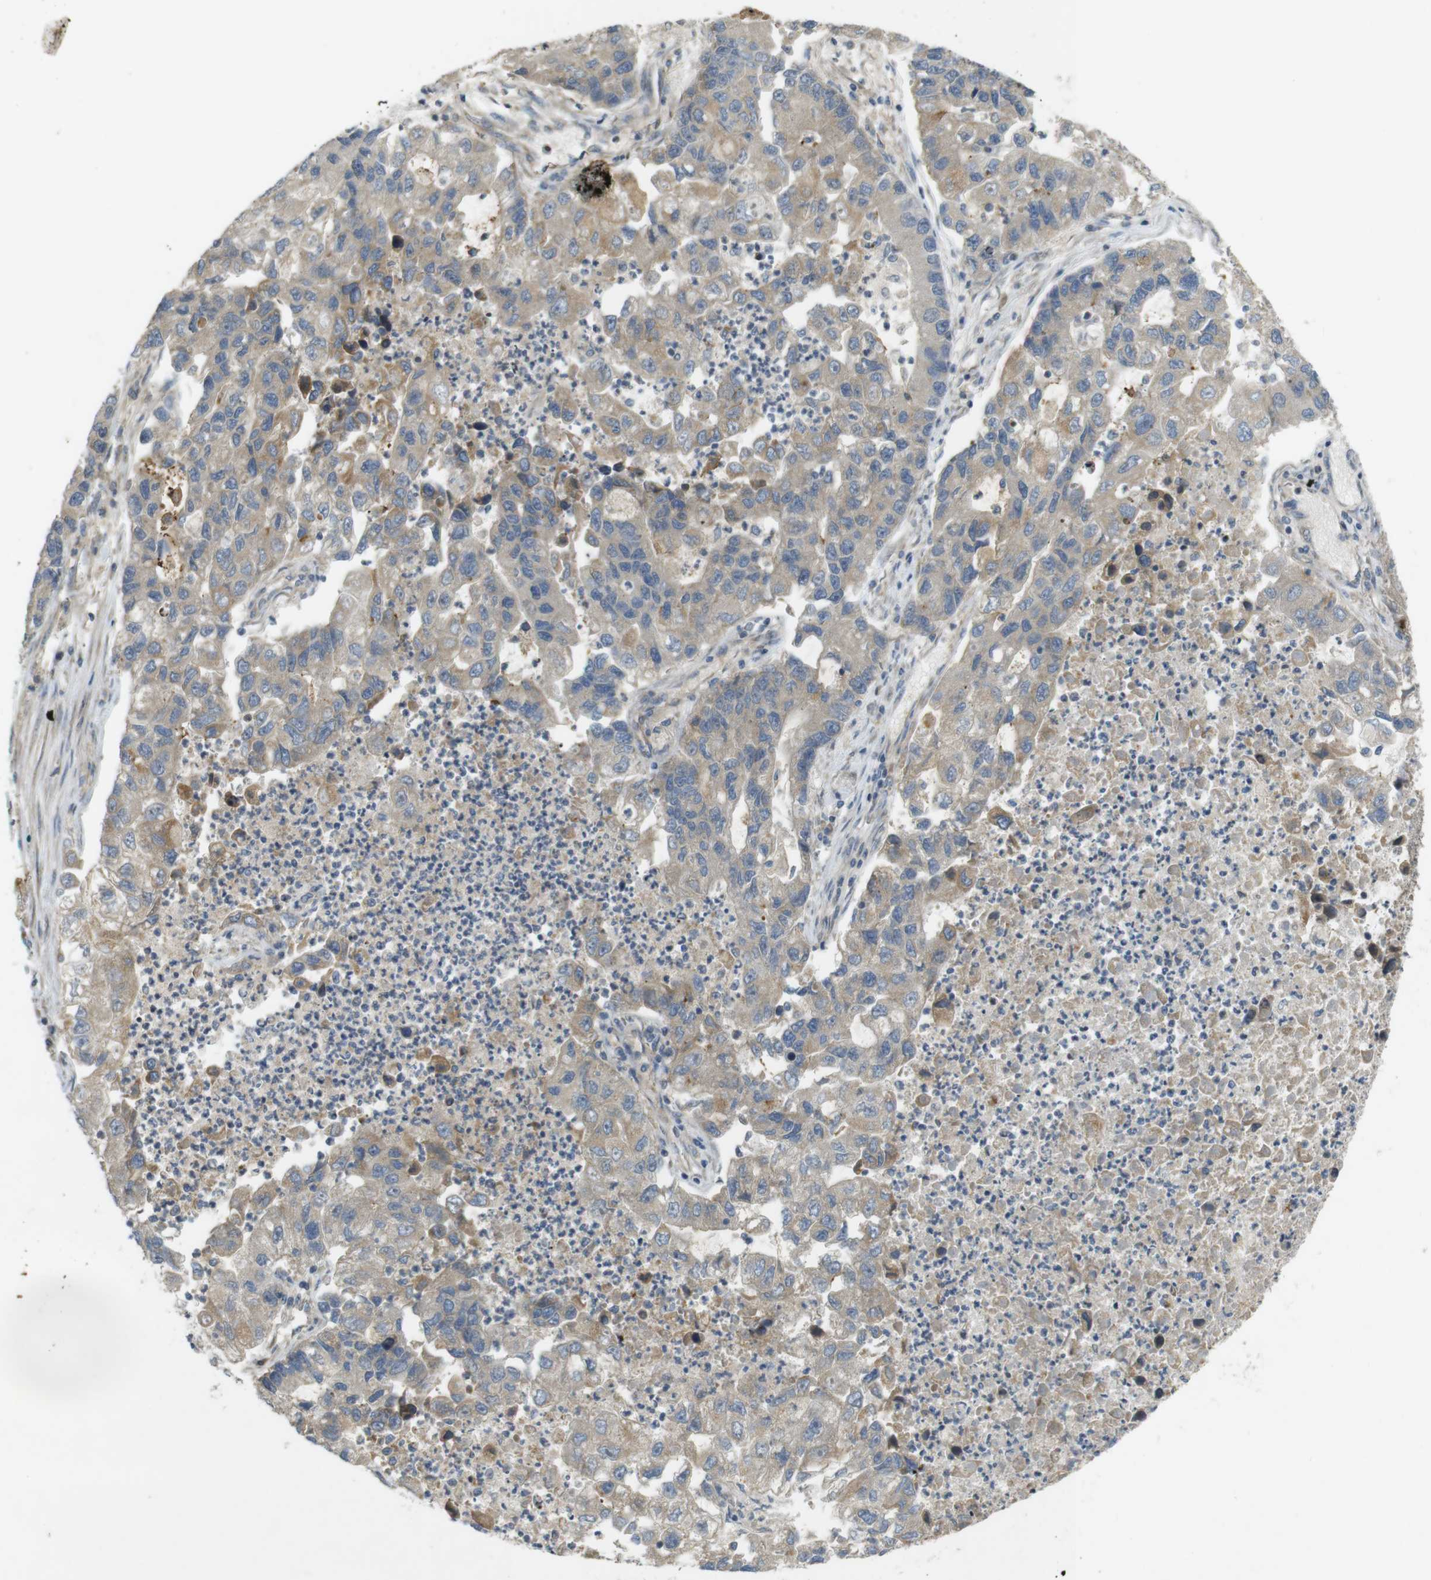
{"staining": {"intensity": "weak", "quantity": "25%-75%", "location": "cytoplasmic/membranous"}, "tissue": "lung cancer", "cell_type": "Tumor cells", "image_type": "cancer", "snomed": [{"axis": "morphology", "description": "Adenocarcinoma, NOS"}, {"axis": "topography", "description": "Lung"}], "caption": "This is a histology image of immunohistochemistry (IHC) staining of lung cancer (adenocarcinoma), which shows weak expression in the cytoplasmic/membranous of tumor cells.", "gene": "CLTC", "patient": {"sex": "female", "age": 51}}